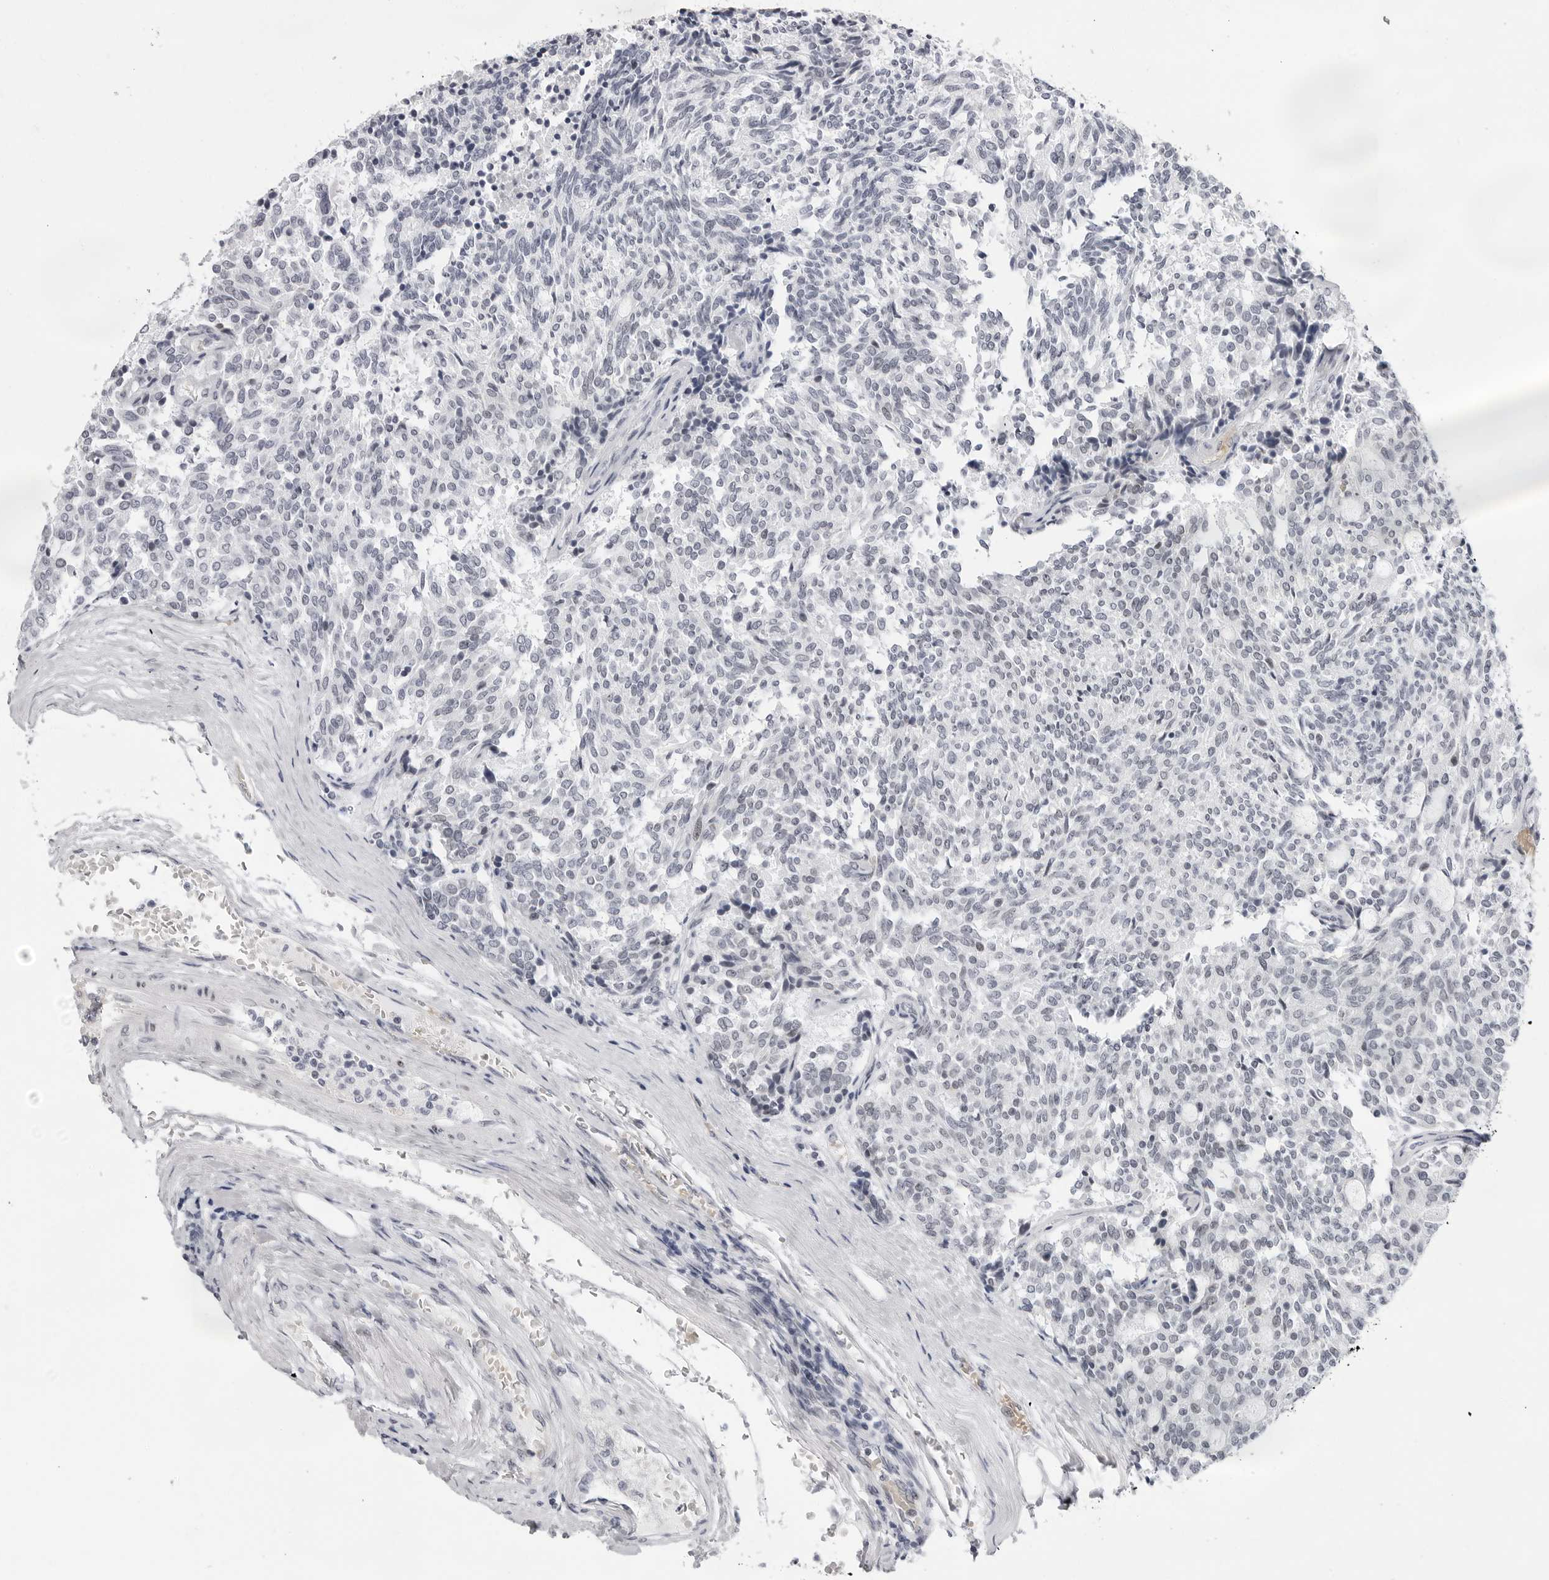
{"staining": {"intensity": "weak", "quantity": "<25%", "location": "nuclear"}, "tissue": "carcinoid", "cell_type": "Tumor cells", "image_type": "cancer", "snomed": [{"axis": "morphology", "description": "Carcinoid, malignant, NOS"}, {"axis": "topography", "description": "Pancreas"}], "caption": "Tumor cells show no significant positivity in carcinoid.", "gene": "VEZF1", "patient": {"sex": "female", "age": 54}}